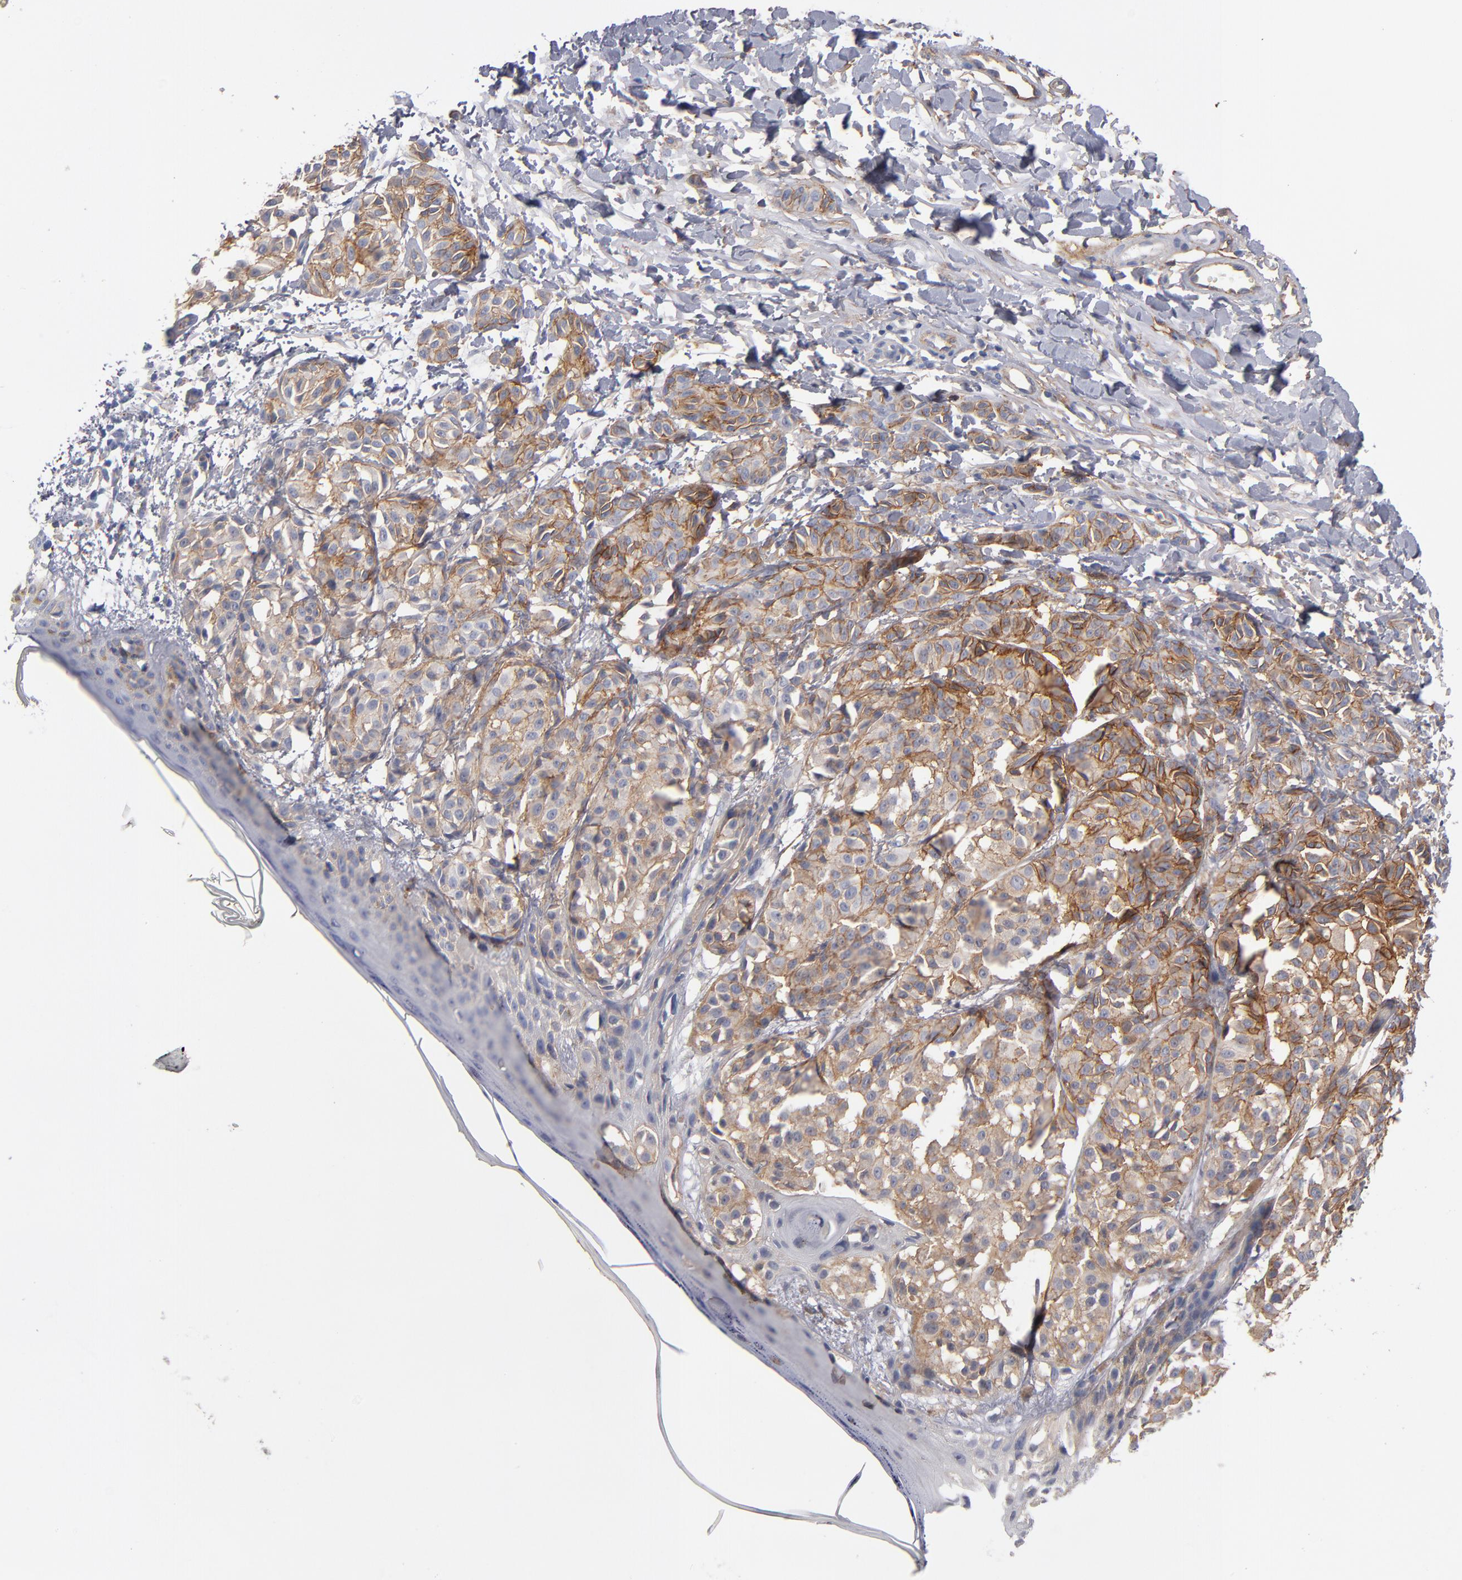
{"staining": {"intensity": "strong", "quantity": ">75%", "location": "cytoplasmic/membranous"}, "tissue": "melanoma", "cell_type": "Tumor cells", "image_type": "cancer", "snomed": [{"axis": "morphology", "description": "Malignant melanoma, NOS"}, {"axis": "topography", "description": "Skin"}], "caption": "DAB (3,3'-diaminobenzidine) immunohistochemical staining of human malignant melanoma displays strong cytoplasmic/membranous protein staining in about >75% of tumor cells.", "gene": "PLSCR4", "patient": {"sex": "male", "age": 76}}